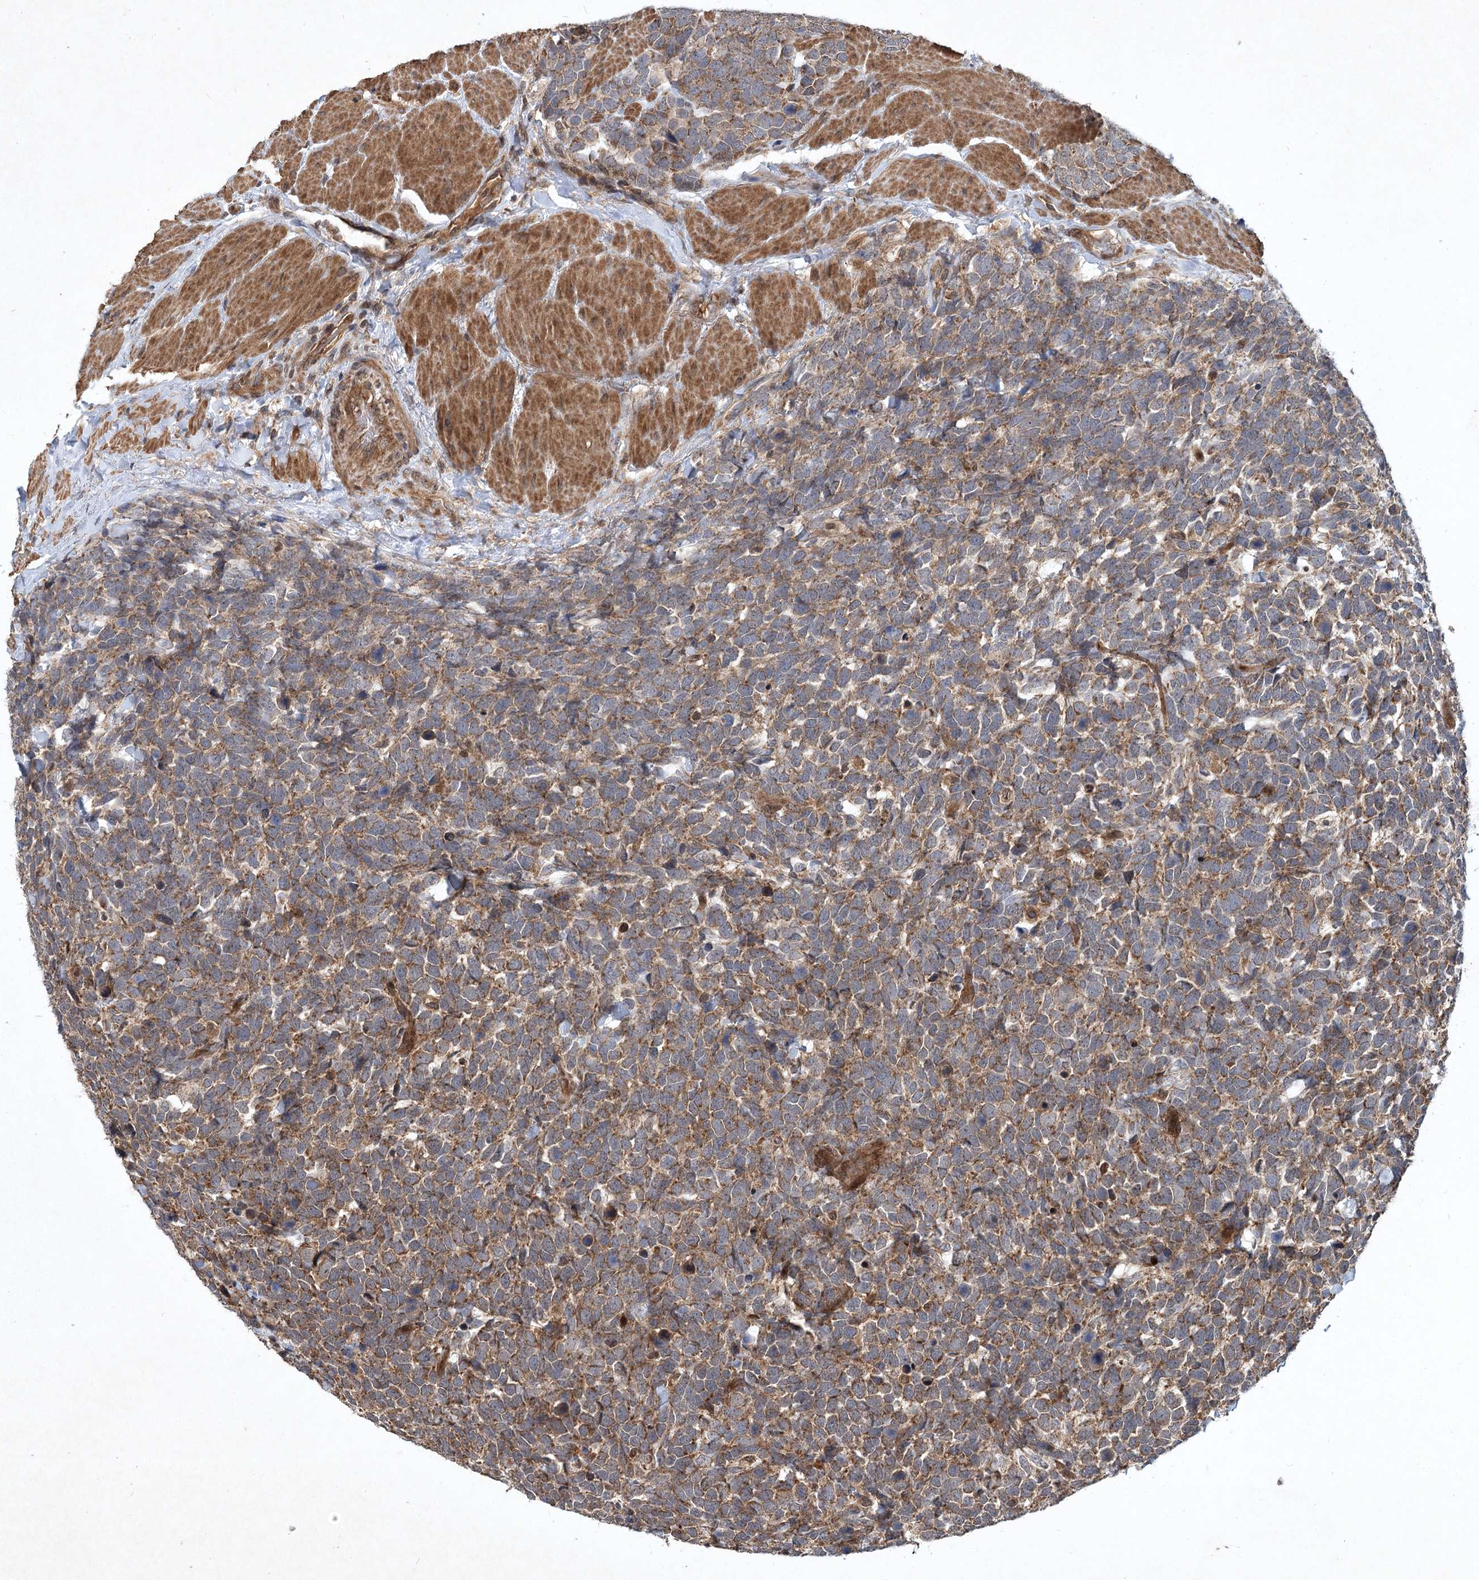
{"staining": {"intensity": "moderate", "quantity": ">75%", "location": "cytoplasmic/membranous"}, "tissue": "urothelial cancer", "cell_type": "Tumor cells", "image_type": "cancer", "snomed": [{"axis": "morphology", "description": "Urothelial carcinoma, High grade"}, {"axis": "topography", "description": "Urinary bladder"}], "caption": "The histopathology image shows staining of urothelial cancer, revealing moderate cytoplasmic/membranous protein staining (brown color) within tumor cells. Immunohistochemistry stains the protein of interest in brown and the nuclei are stained blue.", "gene": "INSIG2", "patient": {"sex": "female", "age": 82}}